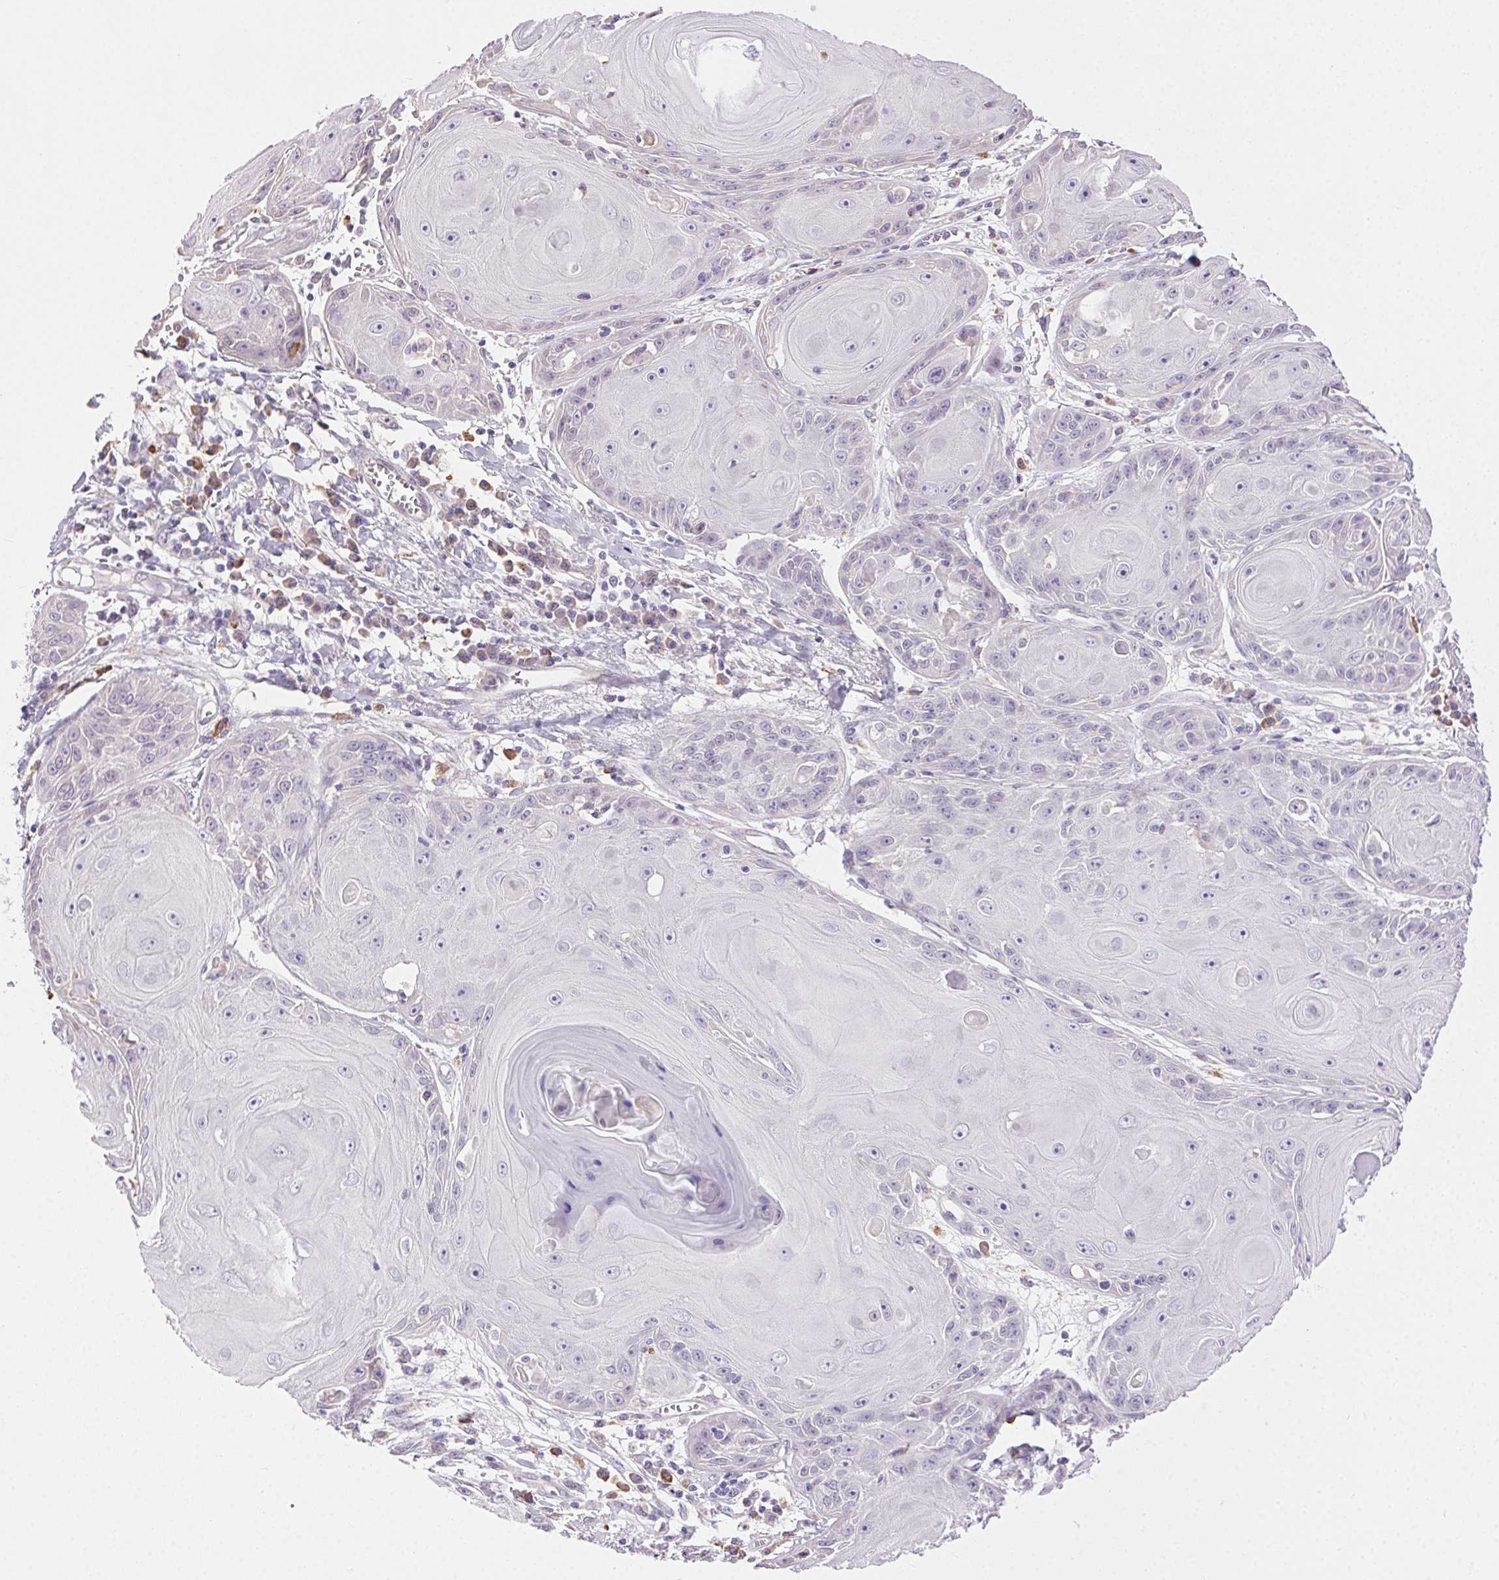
{"staining": {"intensity": "negative", "quantity": "none", "location": "none"}, "tissue": "skin cancer", "cell_type": "Tumor cells", "image_type": "cancer", "snomed": [{"axis": "morphology", "description": "Squamous cell carcinoma, NOS"}, {"axis": "topography", "description": "Skin"}, {"axis": "topography", "description": "Vulva"}], "caption": "The immunohistochemistry micrograph has no significant staining in tumor cells of skin squamous cell carcinoma tissue.", "gene": "SNX31", "patient": {"sex": "female", "age": 85}}